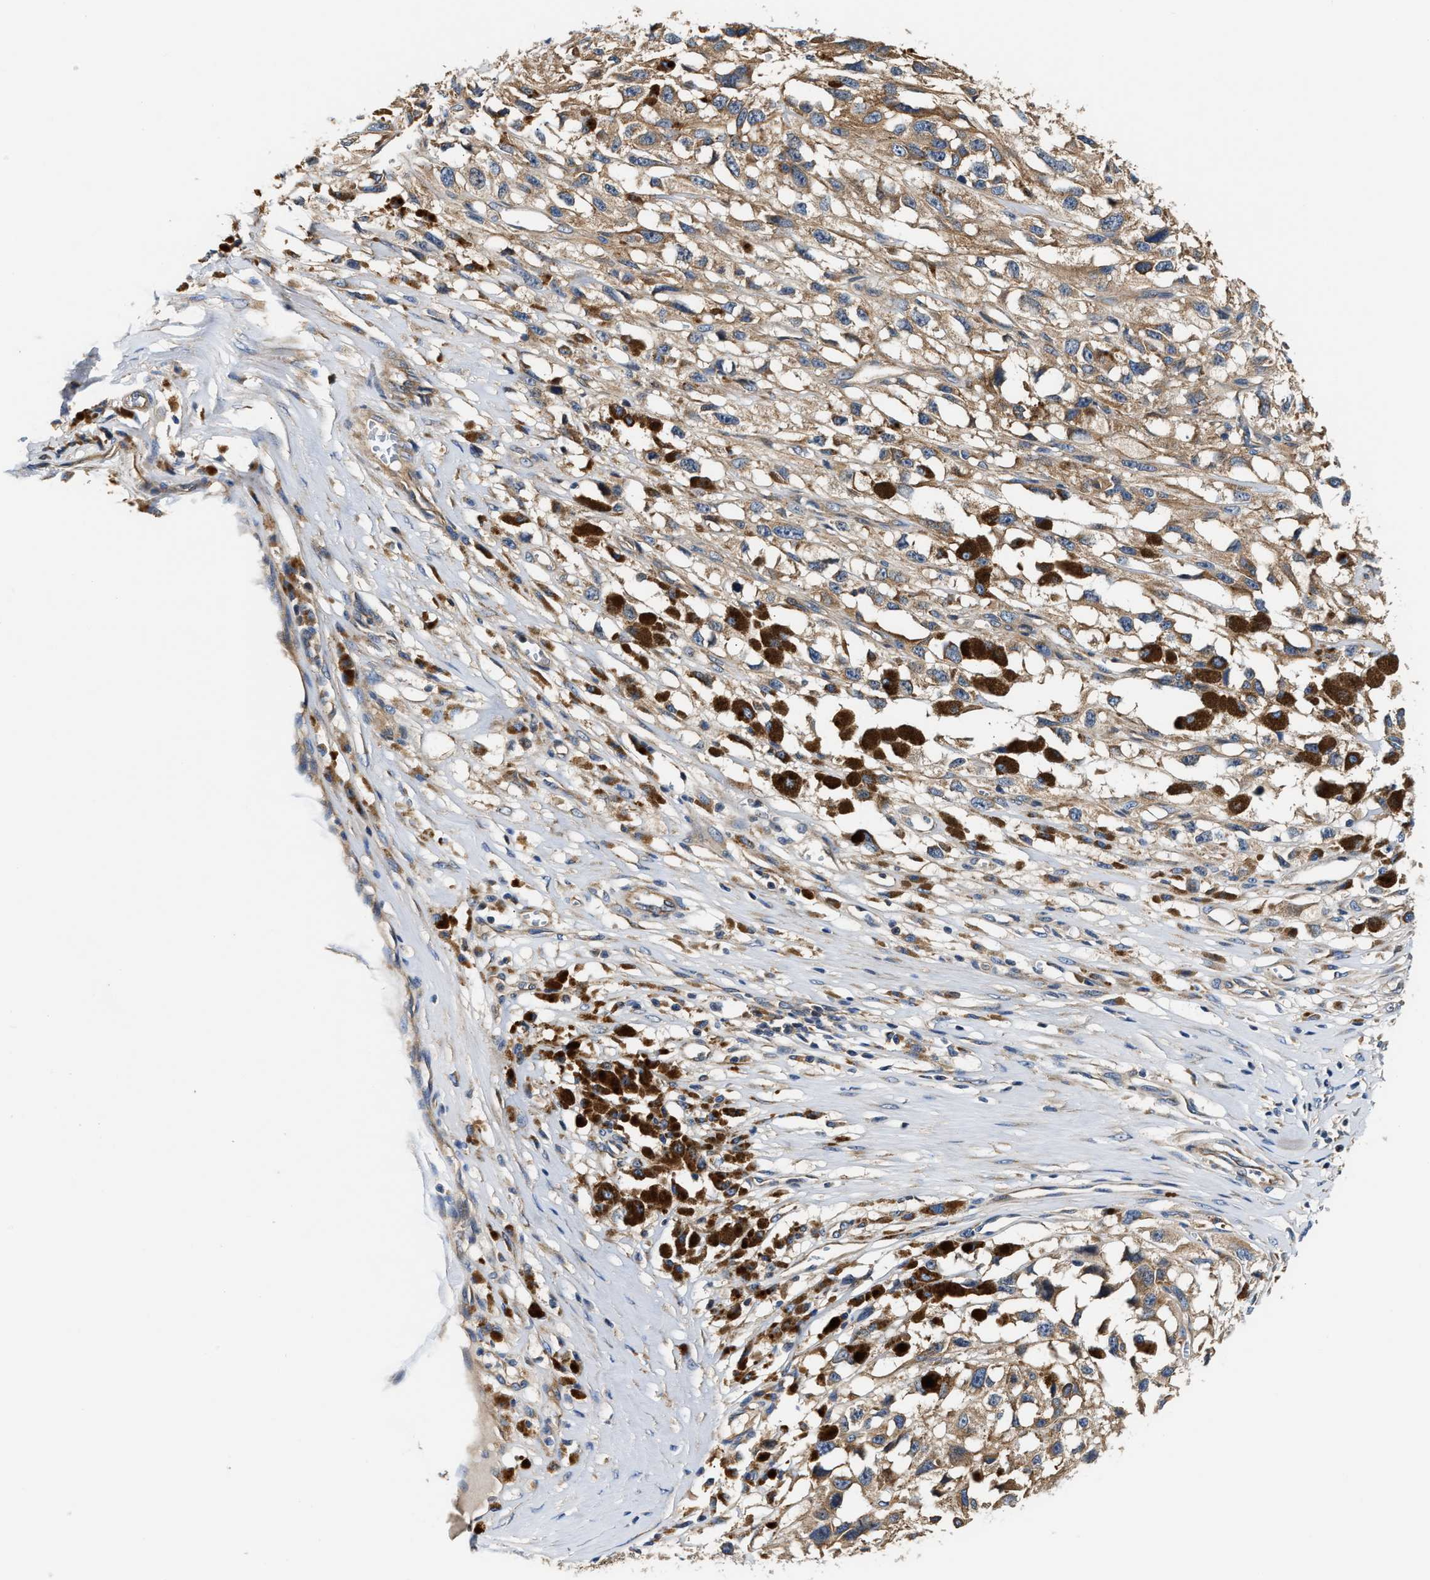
{"staining": {"intensity": "moderate", "quantity": ">75%", "location": "cytoplasmic/membranous"}, "tissue": "melanoma", "cell_type": "Tumor cells", "image_type": "cancer", "snomed": [{"axis": "morphology", "description": "Malignant melanoma, Metastatic site"}, {"axis": "topography", "description": "Lymph node"}], "caption": "This photomicrograph shows IHC staining of human malignant melanoma (metastatic site), with medium moderate cytoplasmic/membranous positivity in about >75% of tumor cells.", "gene": "TEX2", "patient": {"sex": "male", "age": 59}}